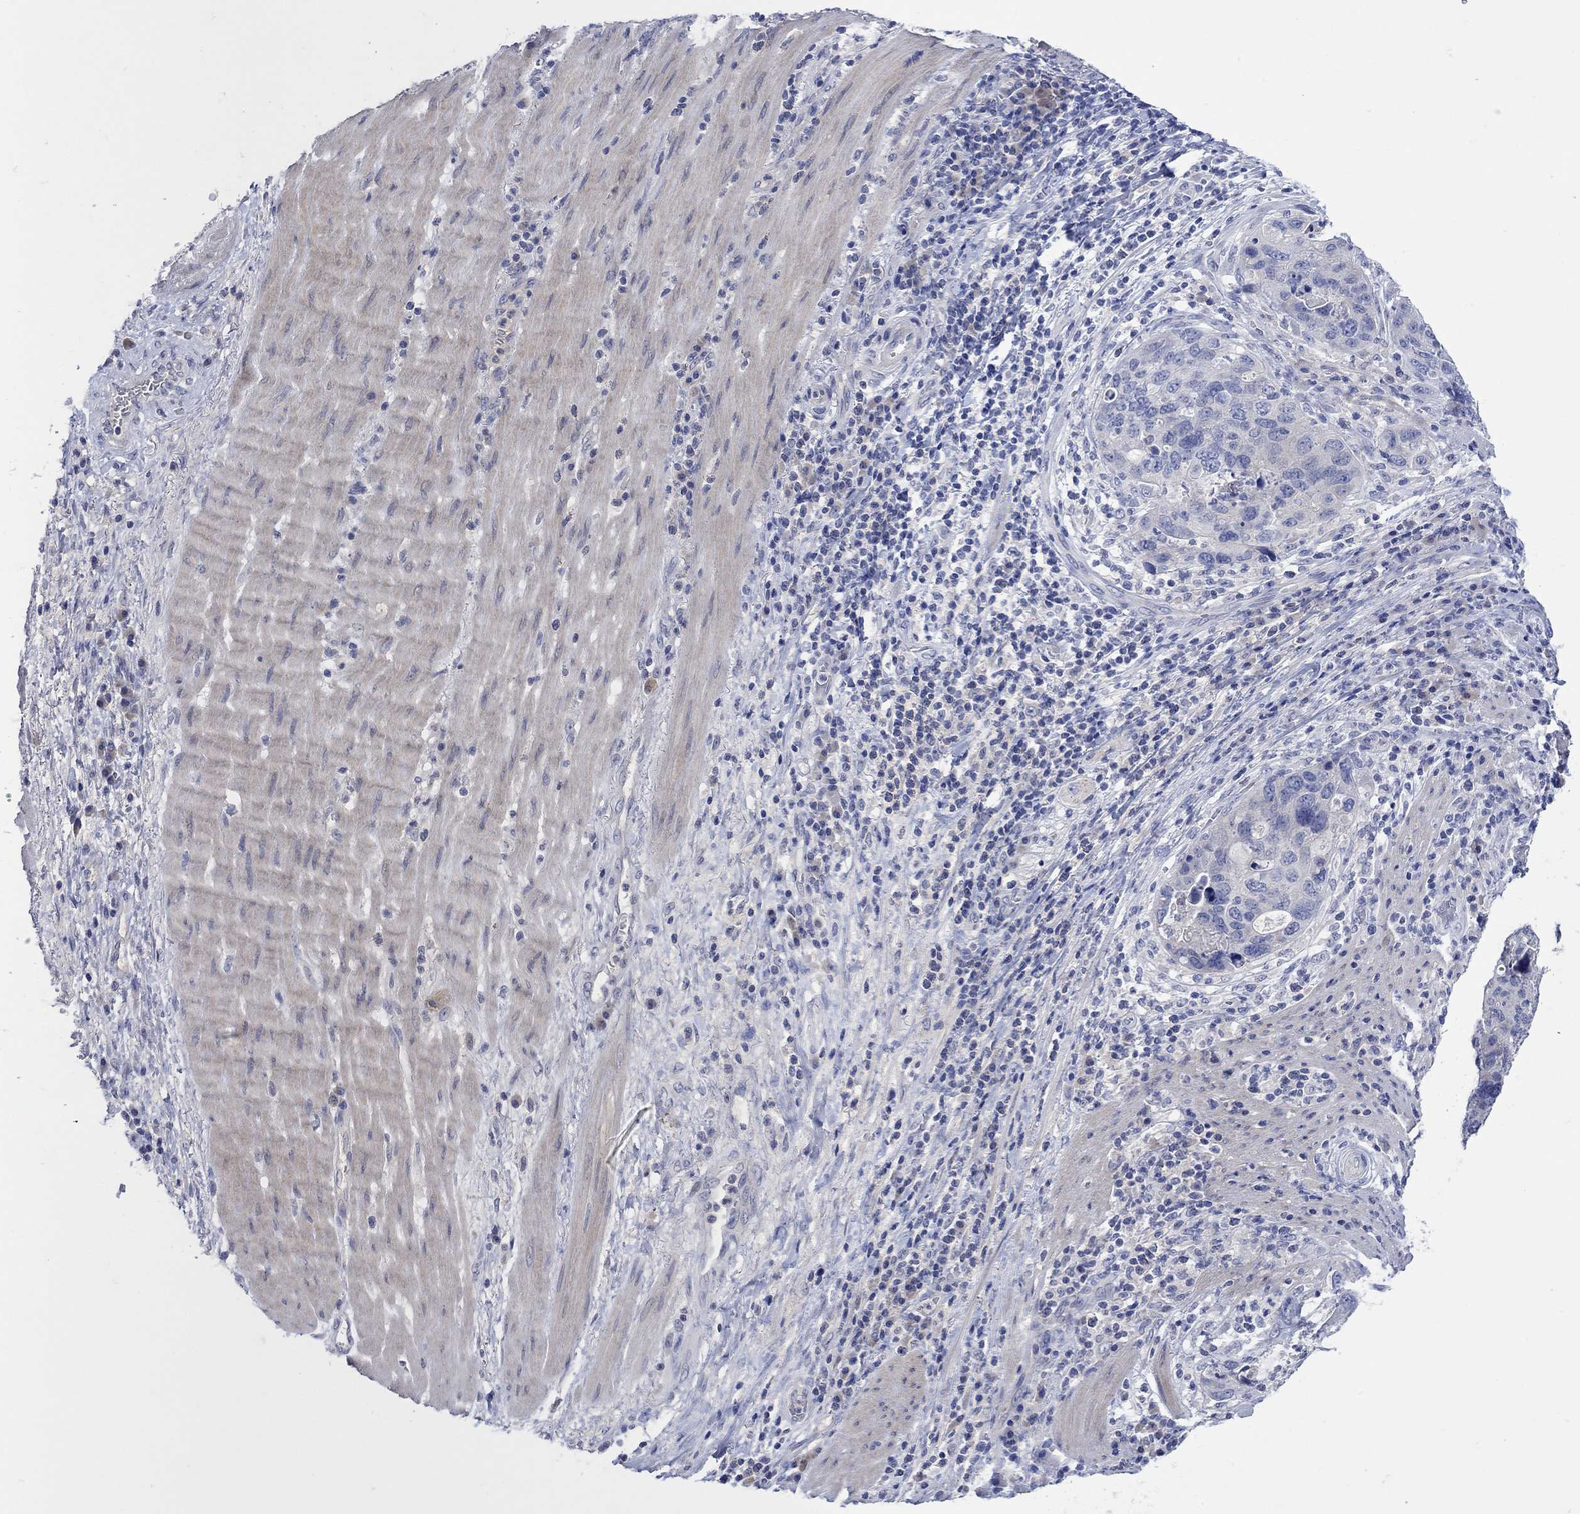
{"staining": {"intensity": "negative", "quantity": "none", "location": "none"}, "tissue": "stomach cancer", "cell_type": "Tumor cells", "image_type": "cancer", "snomed": [{"axis": "morphology", "description": "Adenocarcinoma, NOS"}, {"axis": "topography", "description": "Stomach"}], "caption": "Stomach adenocarcinoma was stained to show a protein in brown. There is no significant expression in tumor cells. The staining is performed using DAB (3,3'-diaminobenzidine) brown chromogen with nuclei counter-stained in using hematoxylin.", "gene": "MSI1", "patient": {"sex": "male", "age": 54}}